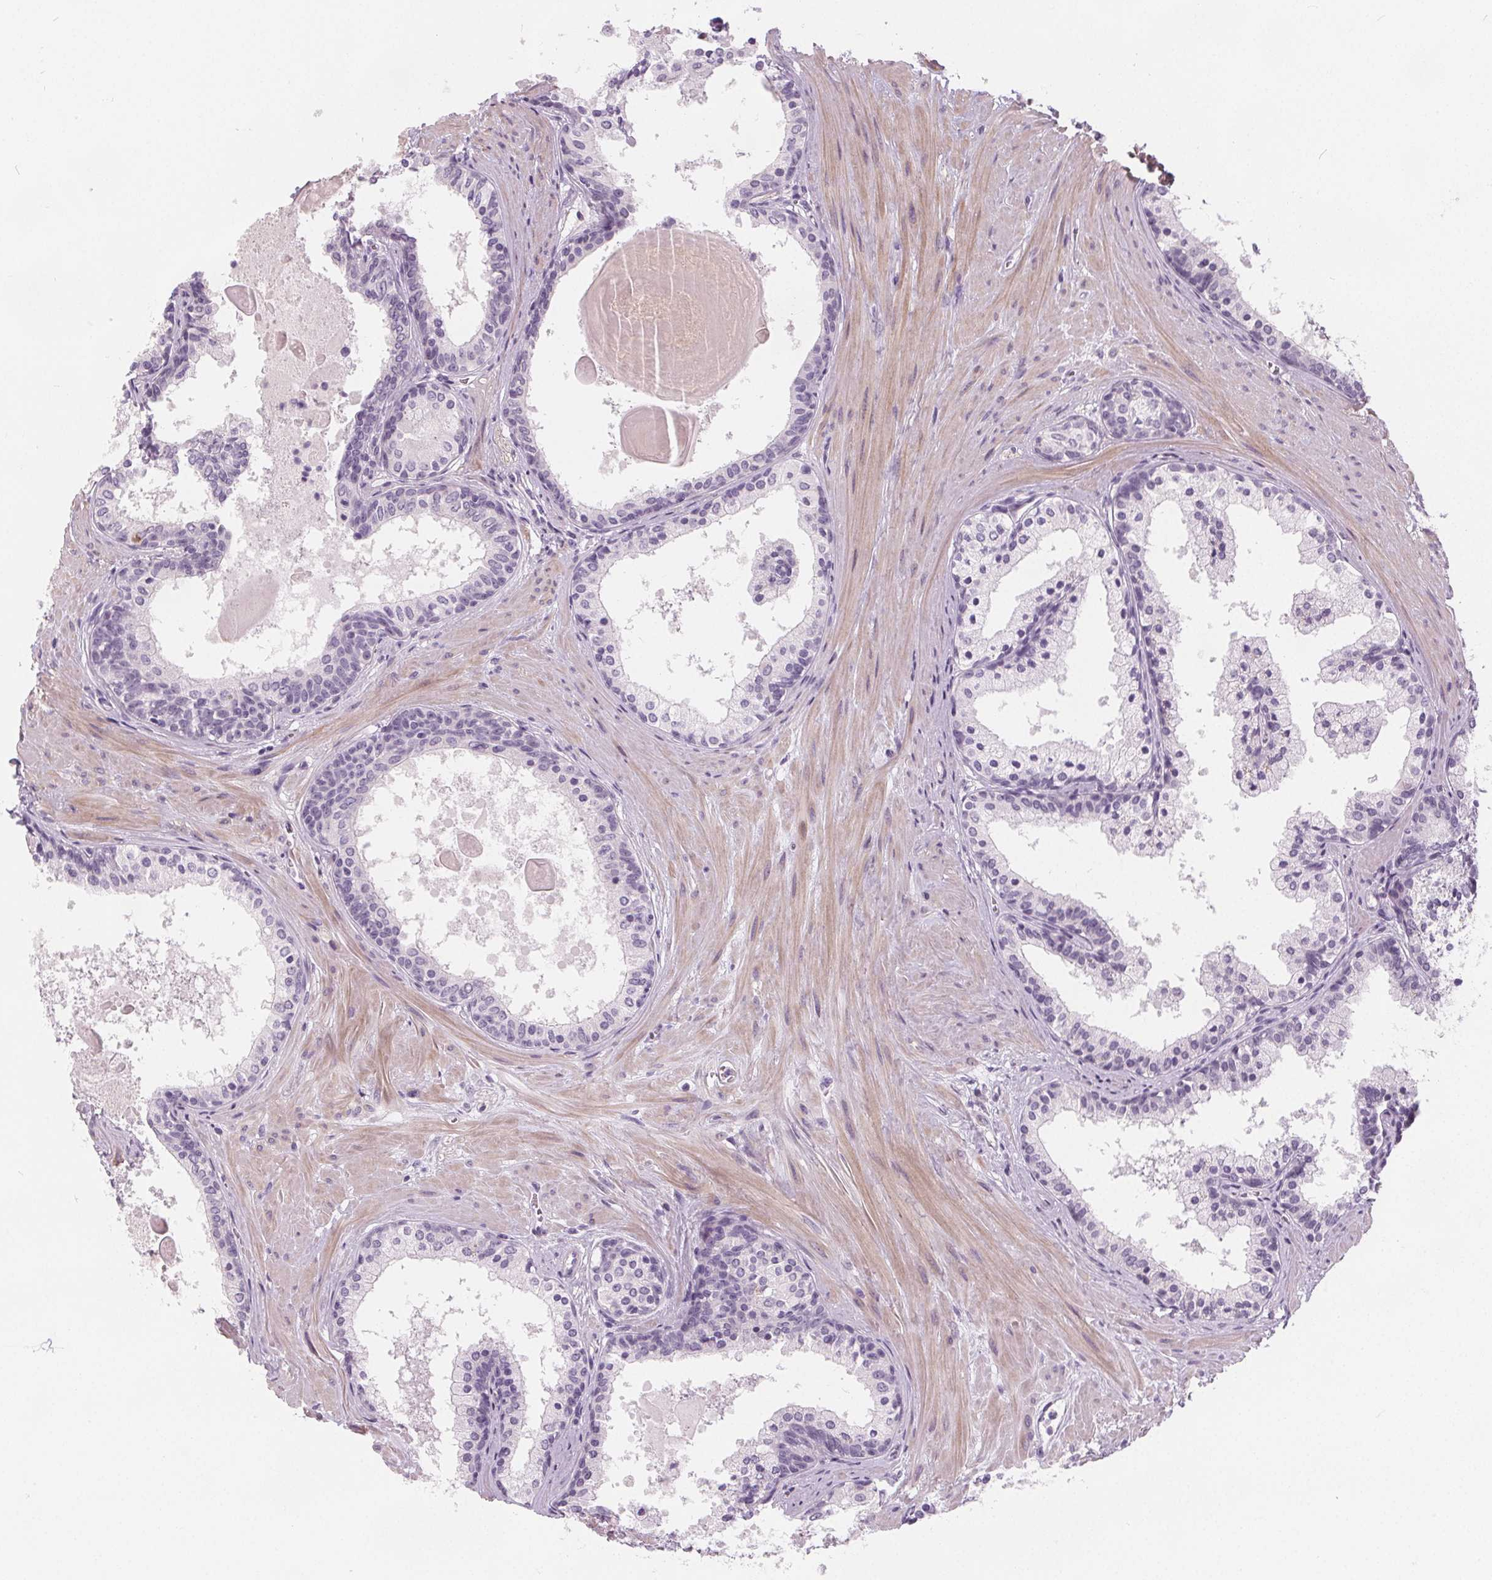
{"staining": {"intensity": "negative", "quantity": "none", "location": "none"}, "tissue": "prostate", "cell_type": "Glandular cells", "image_type": "normal", "snomed": [{"axis": "morphology", "description": "Normal tissue, NOS"}, {"axis": "topography", "description": "Prostate"}], "caption": "Prostate was stained to show a protein in brown. There is no significant staining in glandular cells. (Immunohistochemistry (ihc), brightfield microscopy, high magnification).", "gene": "SLC5A12", "patient": {"sex": "male", "age": 61}}